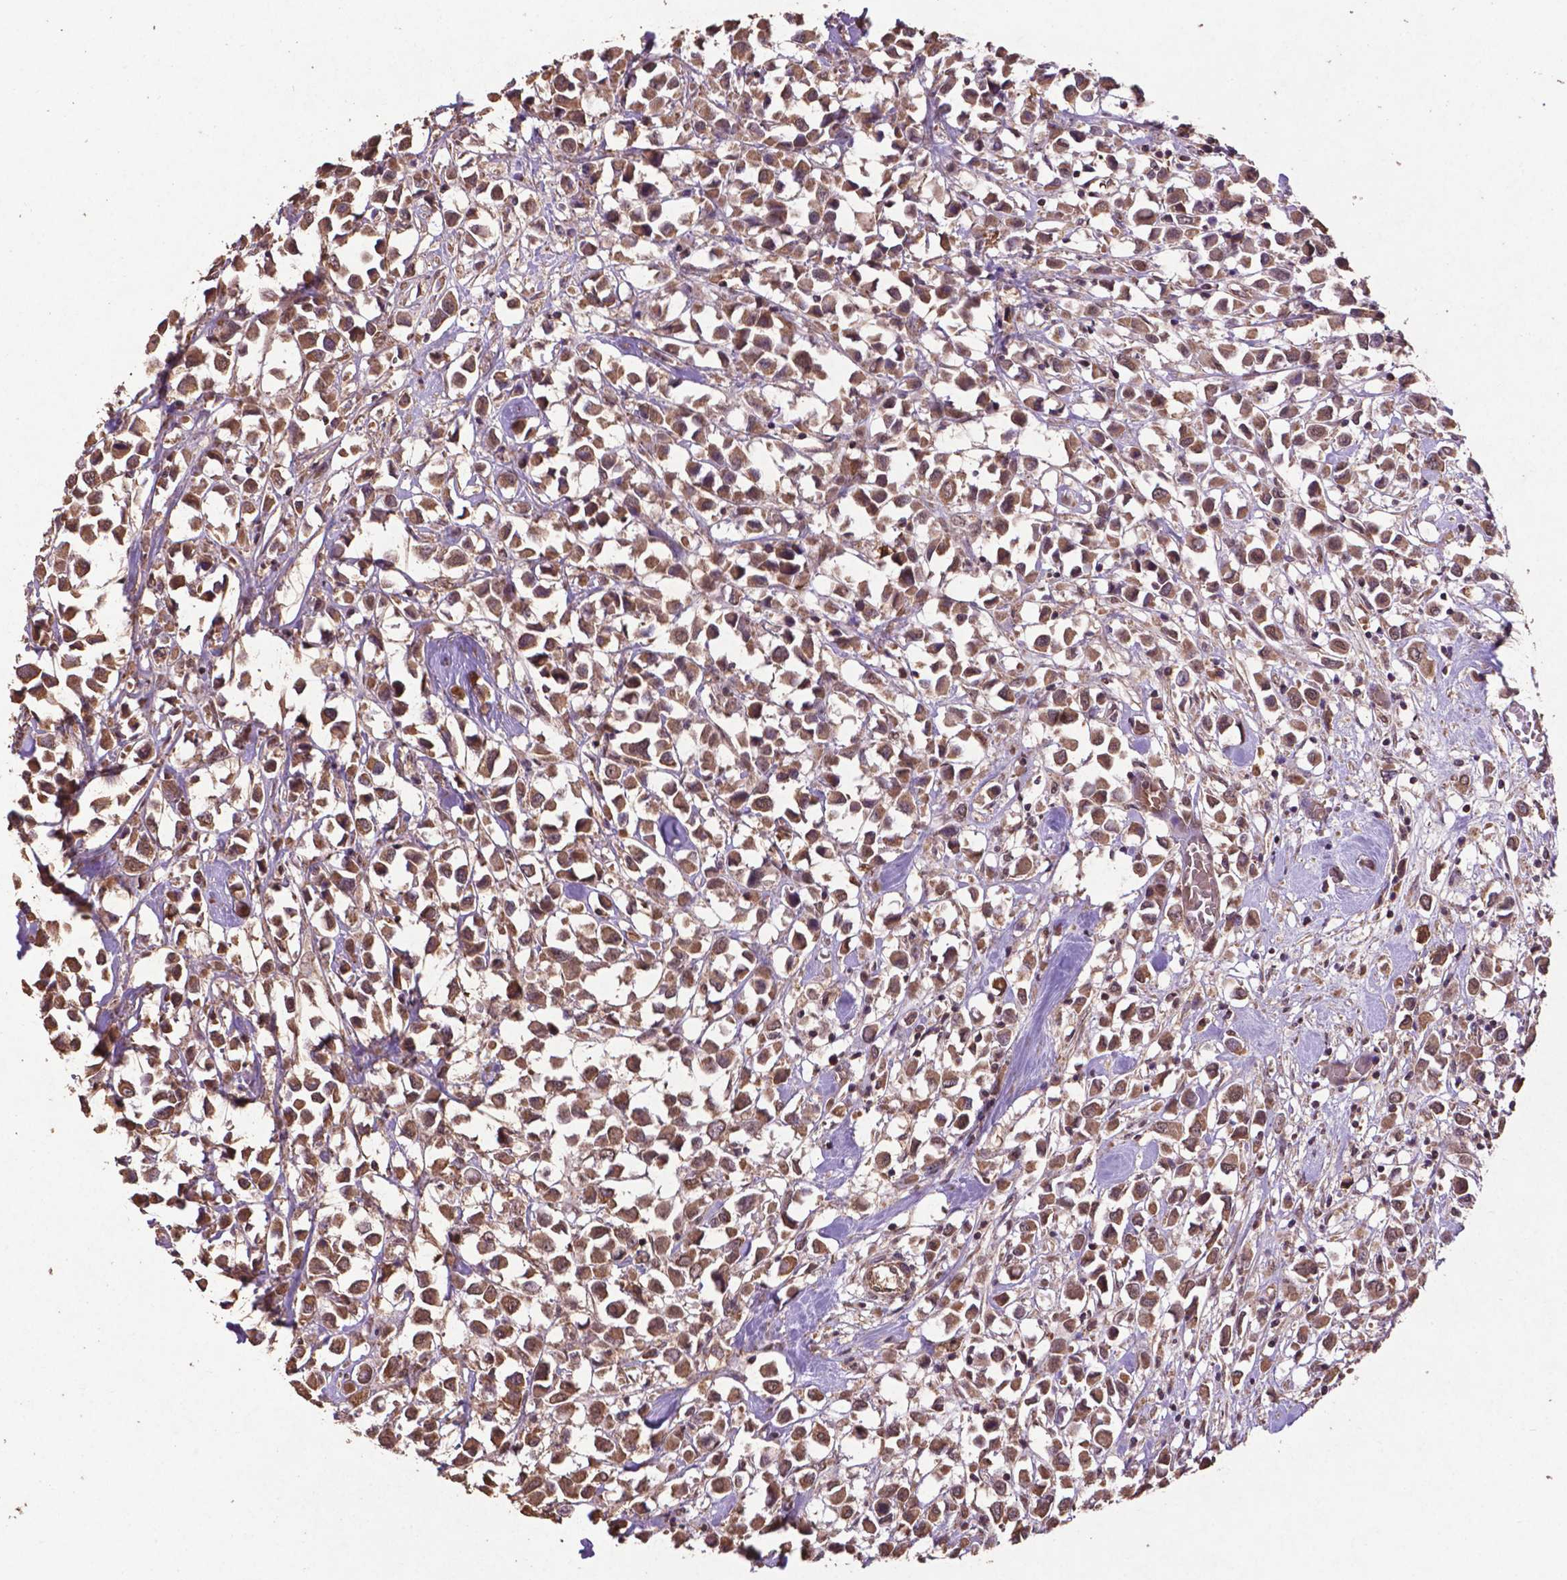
{"staining": {"intensity": "moderate", "quantity": ">75%", "location": "cytoplasmic/membranous,nuclear"}, "tissue": "breast cancer", "cell_type": "Tumor cells", "image_type": "cancer", "snomed": [{"axis": "morphology", "description": "Duct carcinoma"}, {"axis": "topography", "description": "Breast"}], "caption": "Breast invasive ductal carcinoma stained with a protein marker shows moderate staining in tumor cells.", "gene": "DCAF1", "patient": {"sex": "female", "age": 61}}